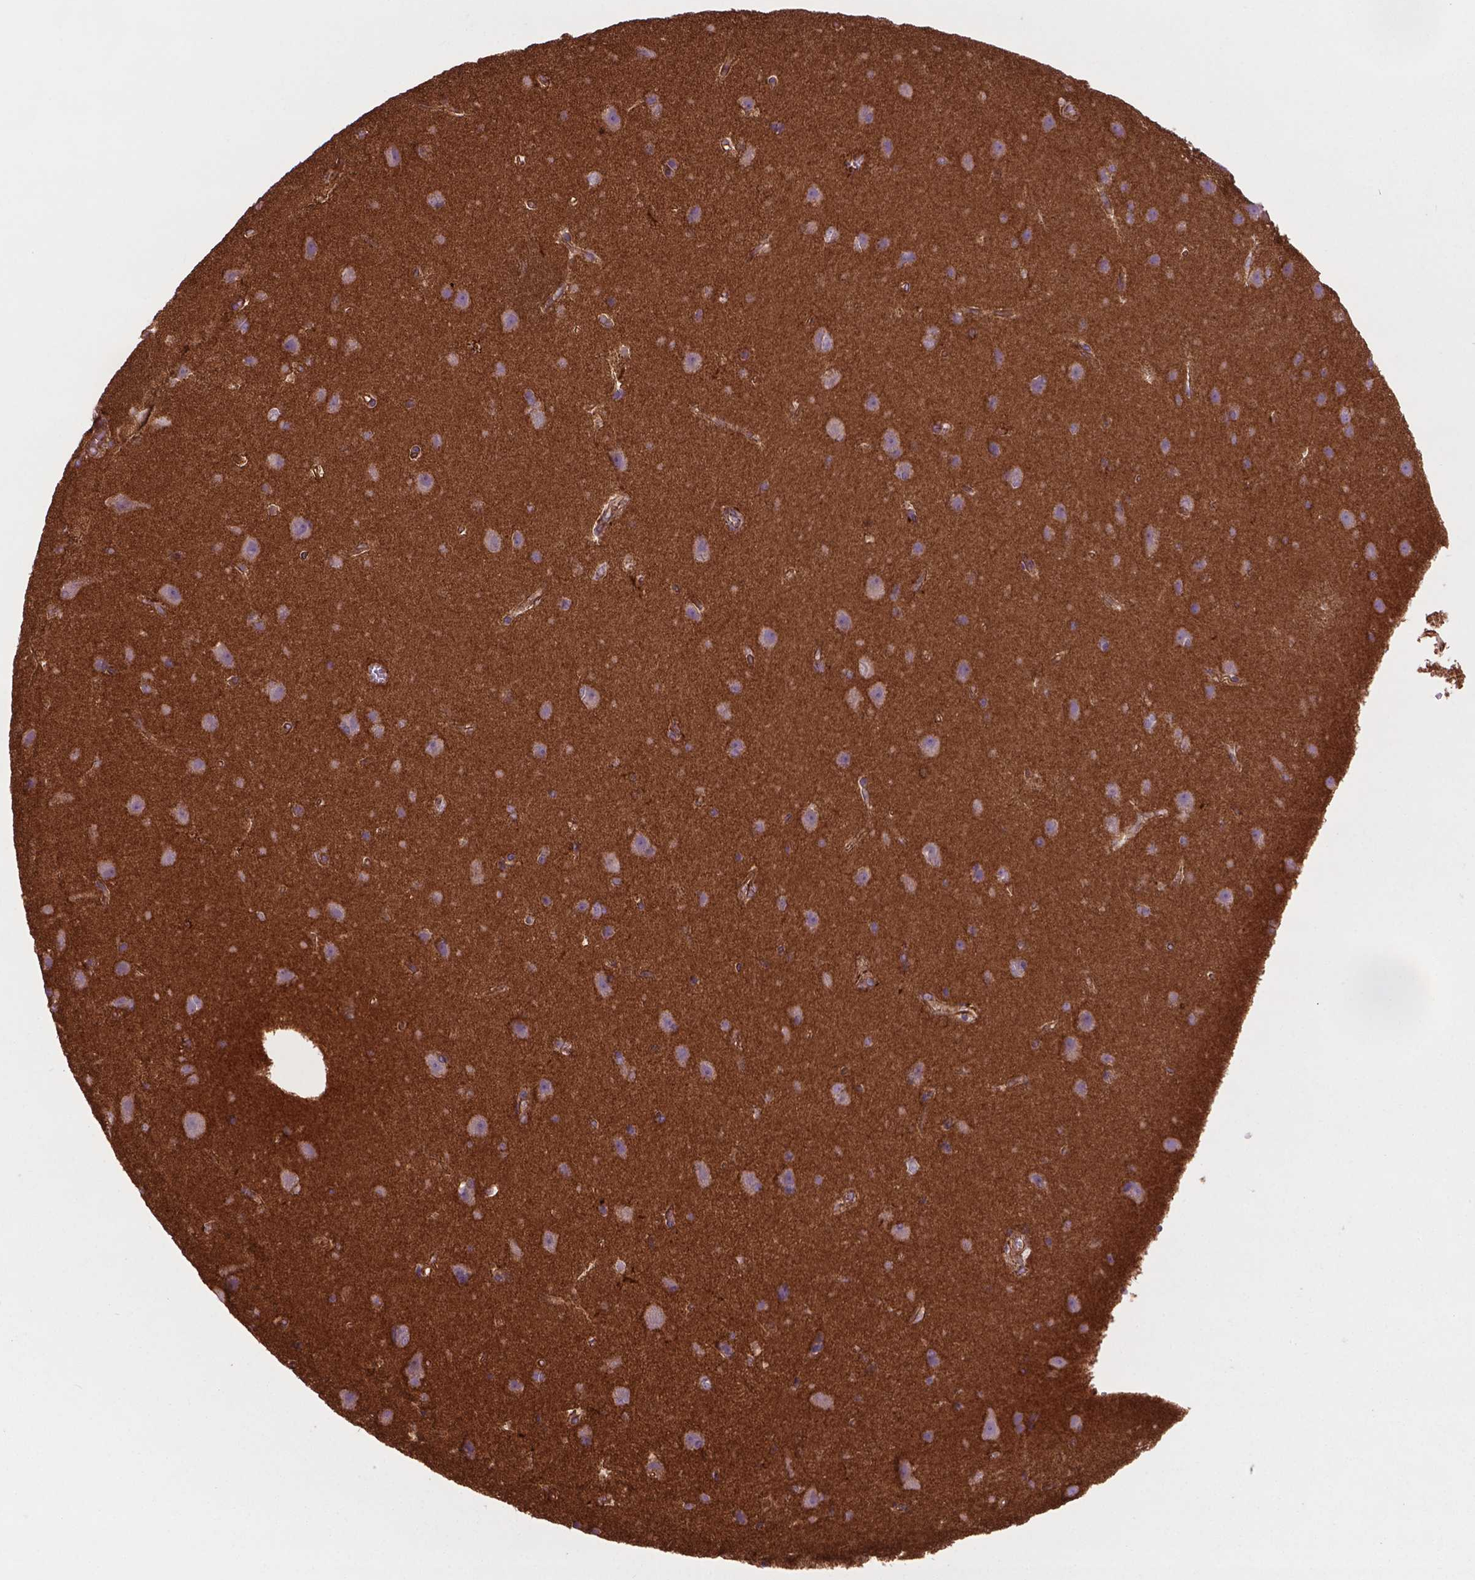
{"staining": {"intensity": "negative", "quantity": "none", "location": "none"}, "tissue": "cerebral cortex", "cell_type": "Endothelial cells", "image_type": "normal", "snomed": [{"axis": "morphology", "description": "Normal tissue, NOS"}, {"axis": "topography", "description": "Cerebral cortex"}], "caption": "Endothelial cells show no significant protein positivity in benign cerebral cortex. (Stains: DAB (3,3'-diaminobenzidine) IHC with hematoxylin counter stain, Microscopy: brightfield microscopy at high magnification).", "gene": "TENT5A", "patient": {"sex": "male", "age": 37}}